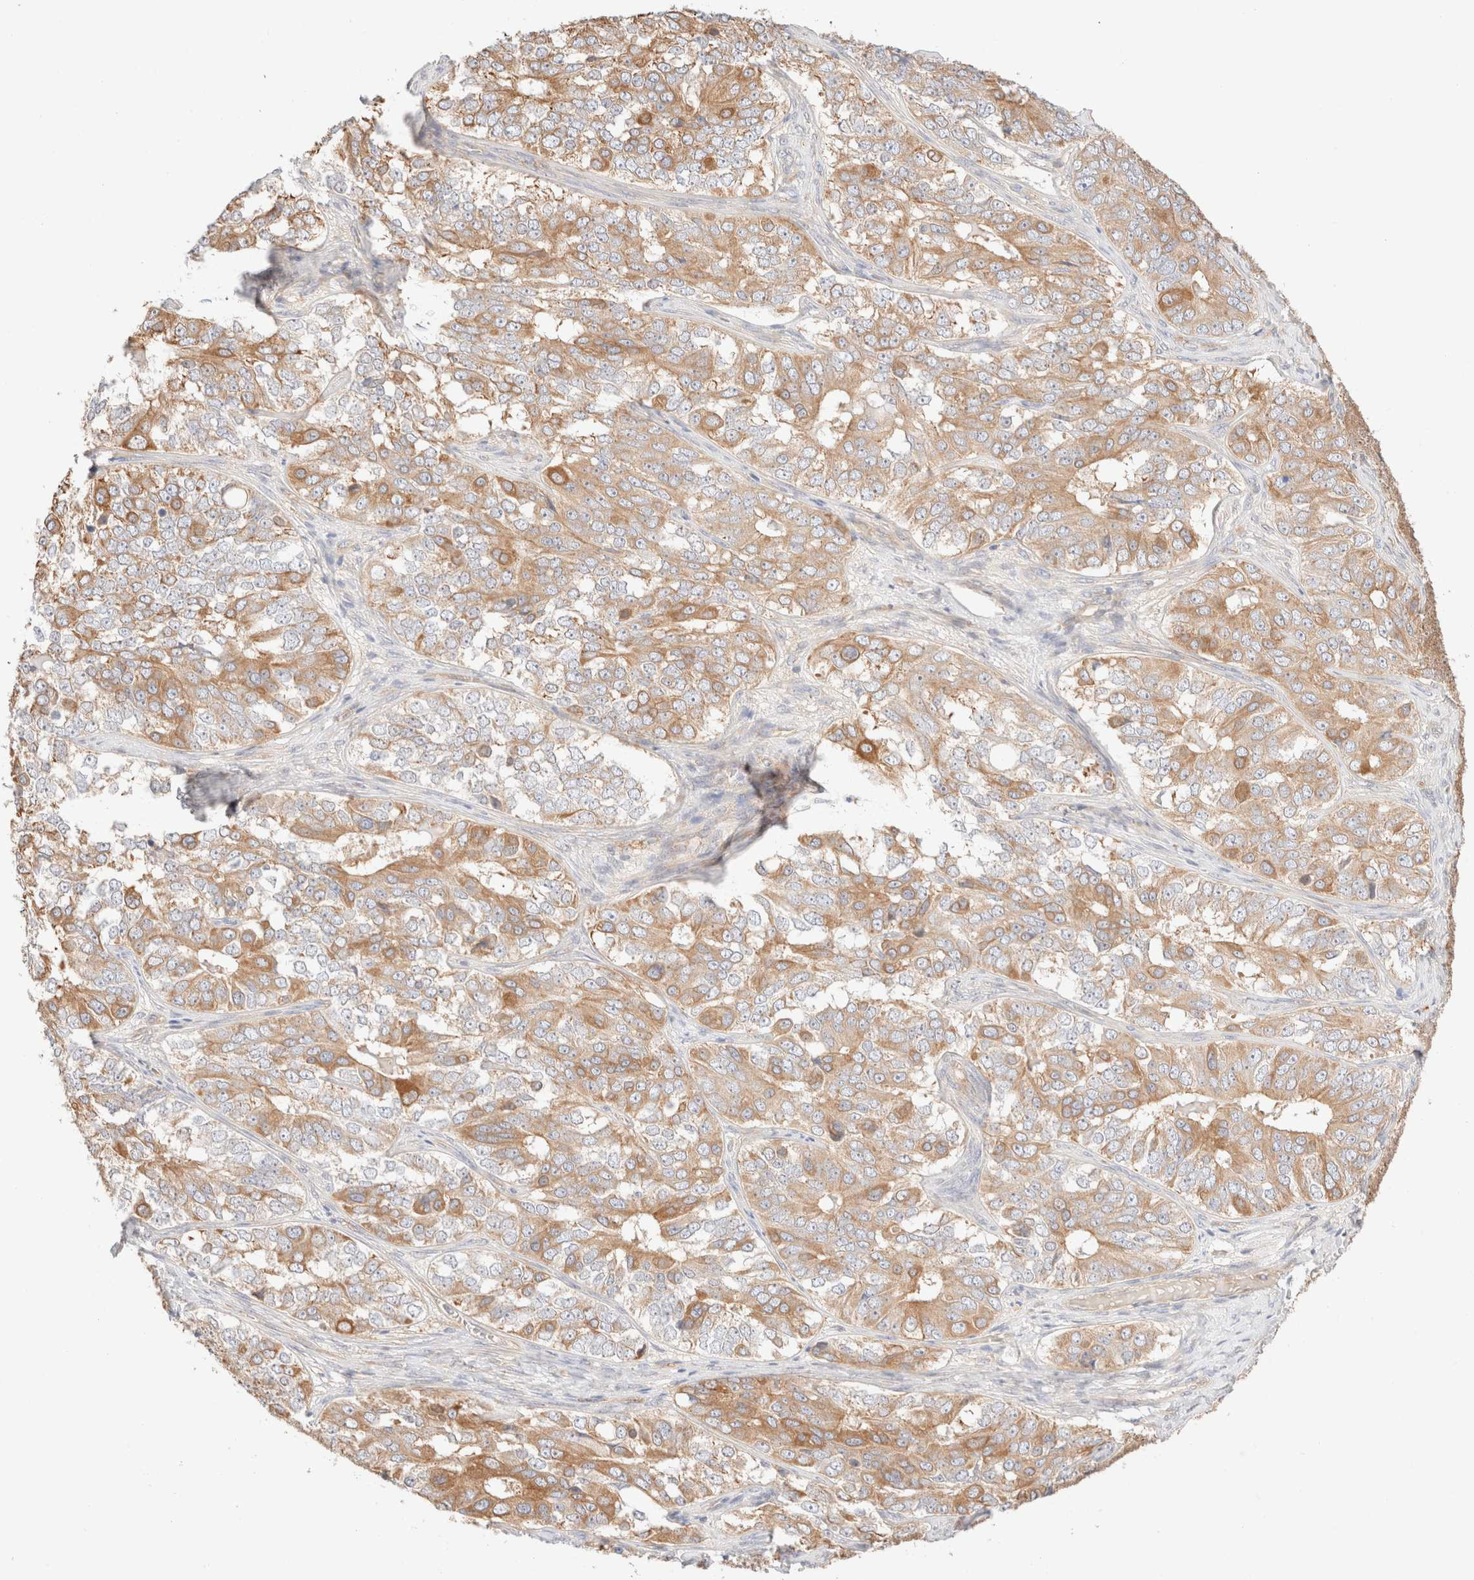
{"staining": {"intensity": "moderate", "quantity": ">75%", "location": "cytoplasmic/membranous"}, "tissue": "ovarian cancer", "cell_type": "Tumor cells", "image_type": "cancer", "snomed": [{"axis": "morphology", "description": "Carcinoma, endometroid"}, {"axis": "topography", "description": "Ovary"}], "caption": "High-magnification brightfield microscopy of ovarian endometroid carcinoma stained with DAB (3,3'-diaminobenzidine) (brown) and counterstained with hematoxylin (blue). tumor cells exhibit moderate cytoplasmic/membranous staining is identified in about>75% of cells. The staining was performed using DAB (3,3'-diaminobenzidine), with brown indicating positive protein expression. Nuclei are stained blue with hematoxylin.", "gene": "NIBAN2", "patient": {"sex": "female", "age": 51}}